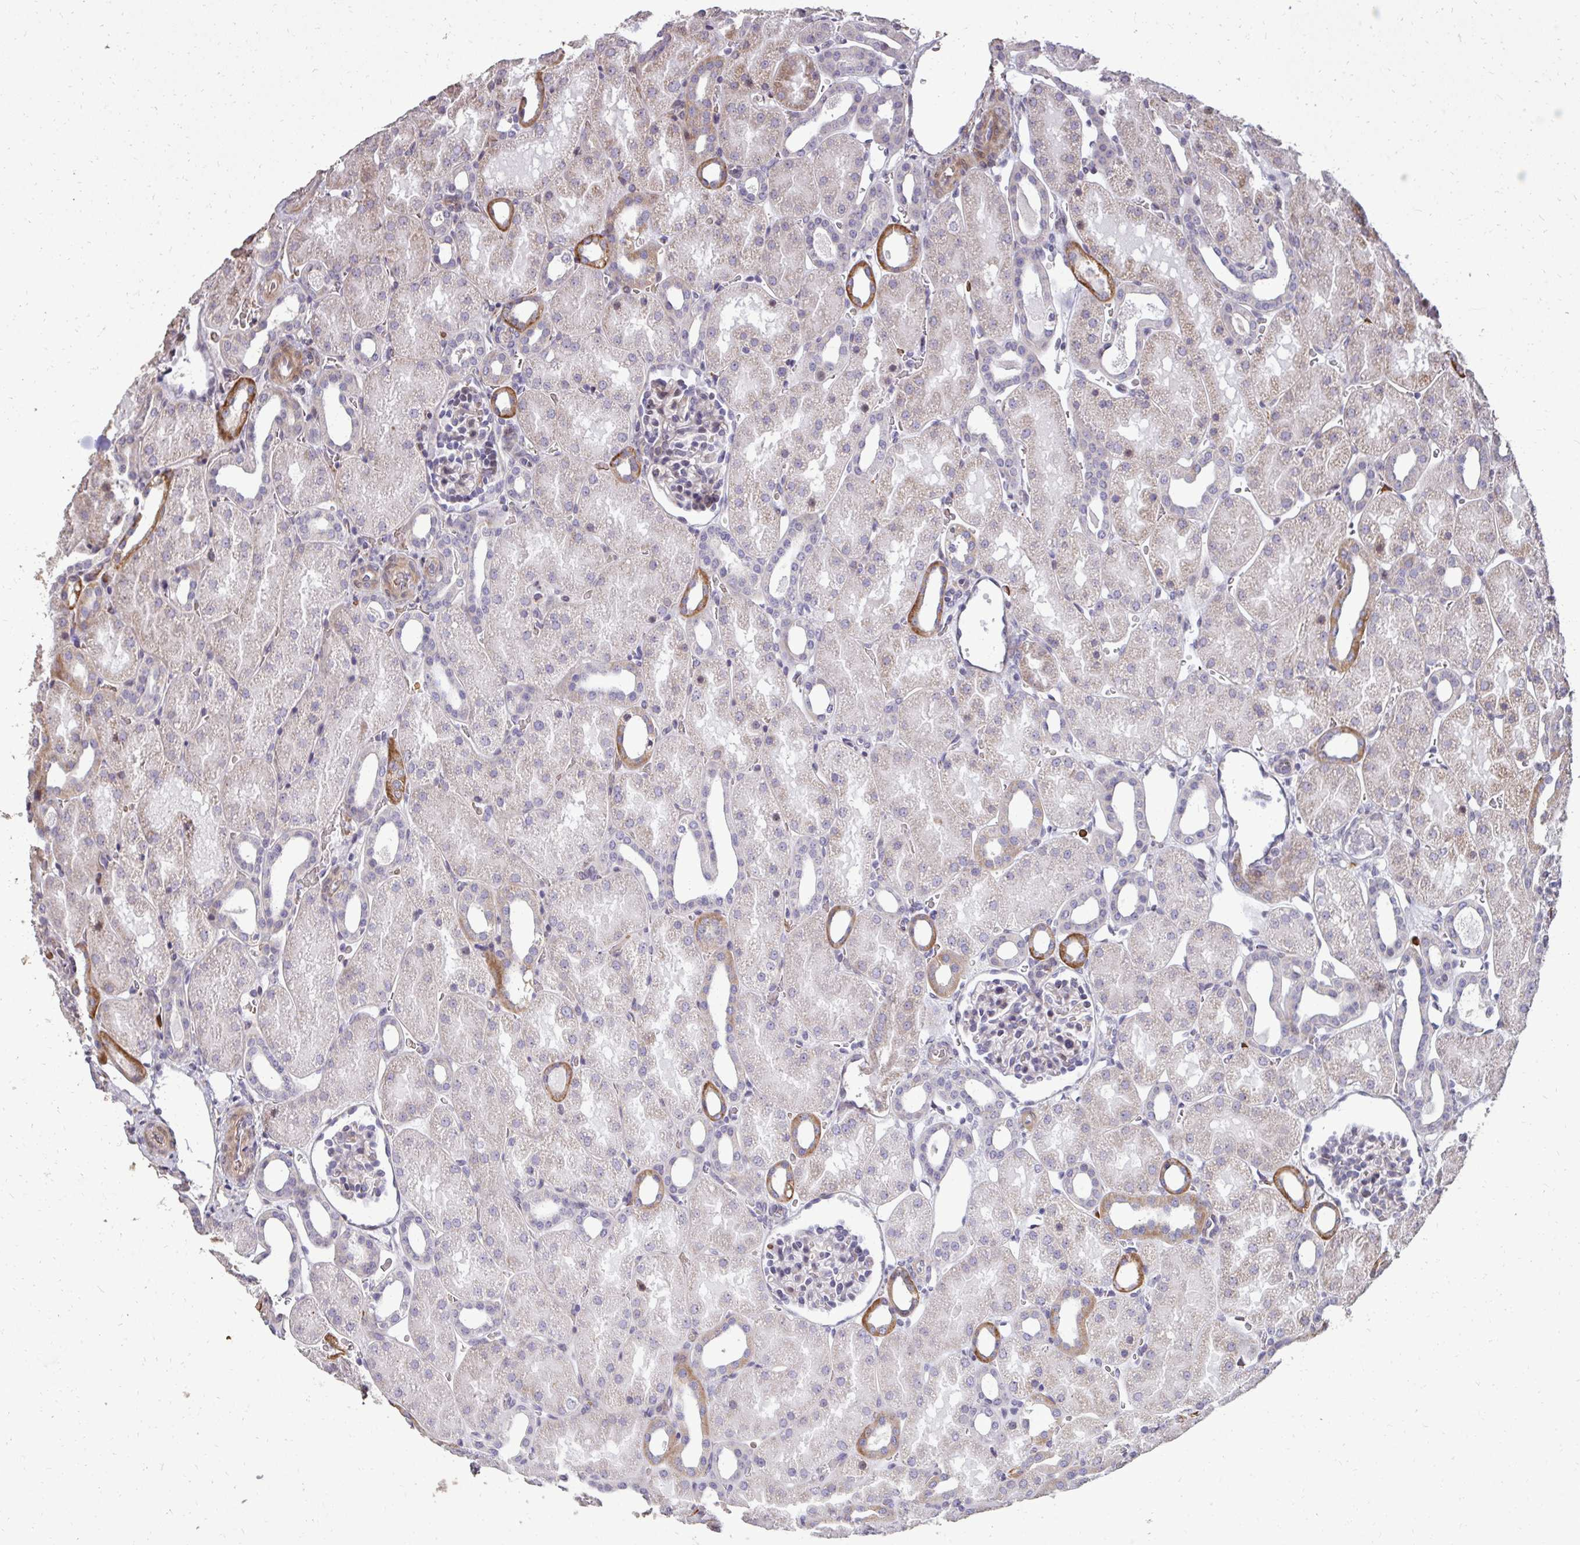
{"staining": {"intensity": "negative", "quantity": "none", "location": "none"}, "tissue": "kidney", "cell_type": "Cells in glomeruli", "image_type": "normal", "snomed": [{"axis": "morphology", "description": "Normal tissue, NOS"}, {"axis": "topography", "description": "Kidney"}], "caption": "Immunohistochemistry (IHC) image of unremarkable kidney: human kidney stained with DAB exhibits no significant protein positivity in cells in glomeruli. (Brightfield microscopy of DAB immunohistochemistry (IHC) at high magnification).", "gene": "FIBCD1", "patient": {"sex": "male", "age": 2}}